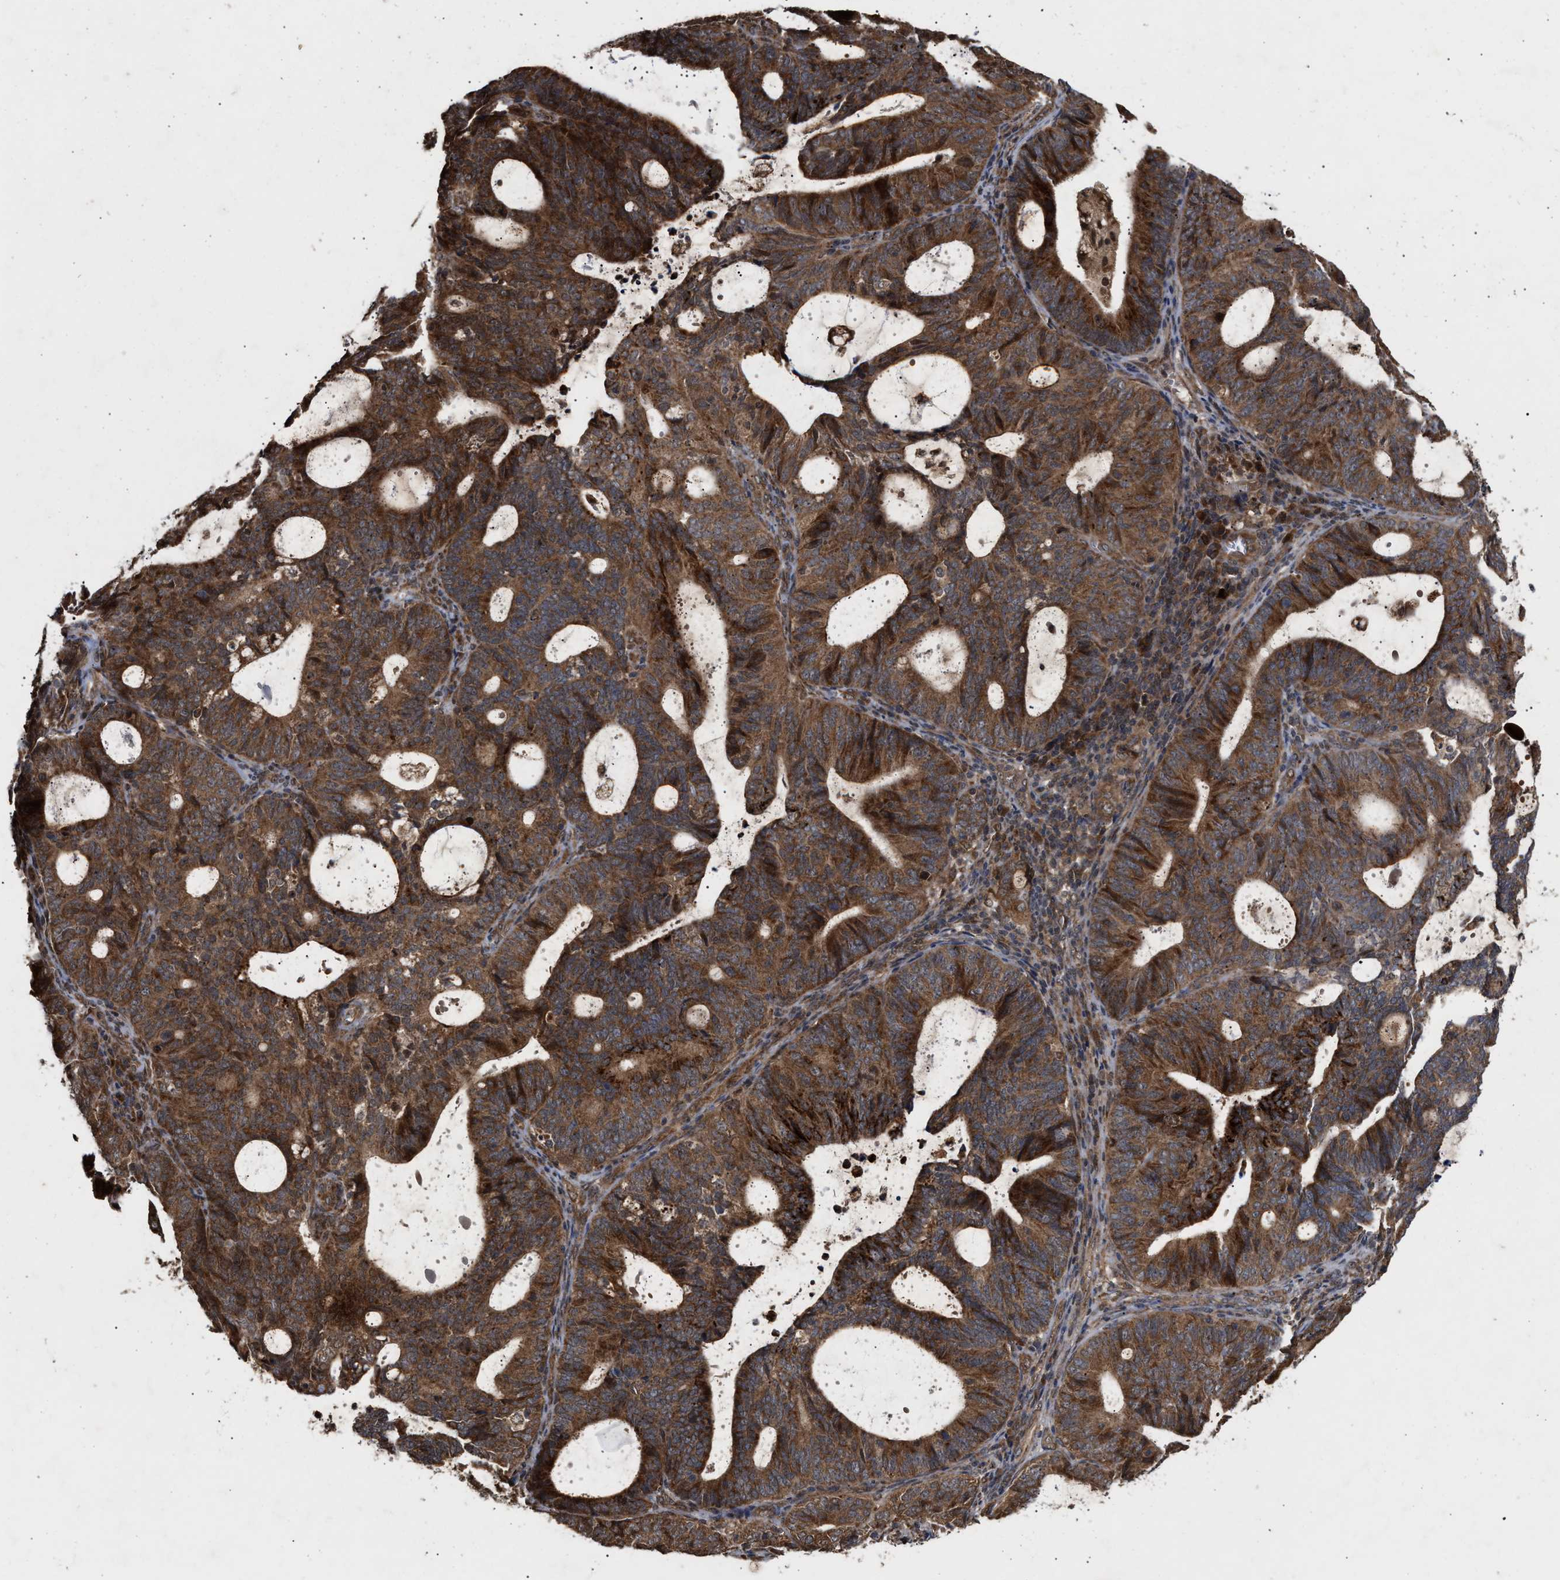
{"staining": {"intensity": "strong", "quantity": ">75%", "location": "cytoplasmic/membranous"}, "tissue": "endometrial cancer", "cell_type": "Tumor cells", "image_type": "cancer", "snomed": [{"axis": "morphology", "description": "Adenocarcinoma, NOS"}, {"axis": "topography", "description": "Uterus"}], "caption": "Endometrial cancer (adenocarcinoma) stained with DAB immunohistochemistry demonstrates high levels of strong cytoplasmic/membranous positivity in about >75% of tumor cells.", "gene": "CFLAR", "patient": {"sex": "female", "age": 83}}